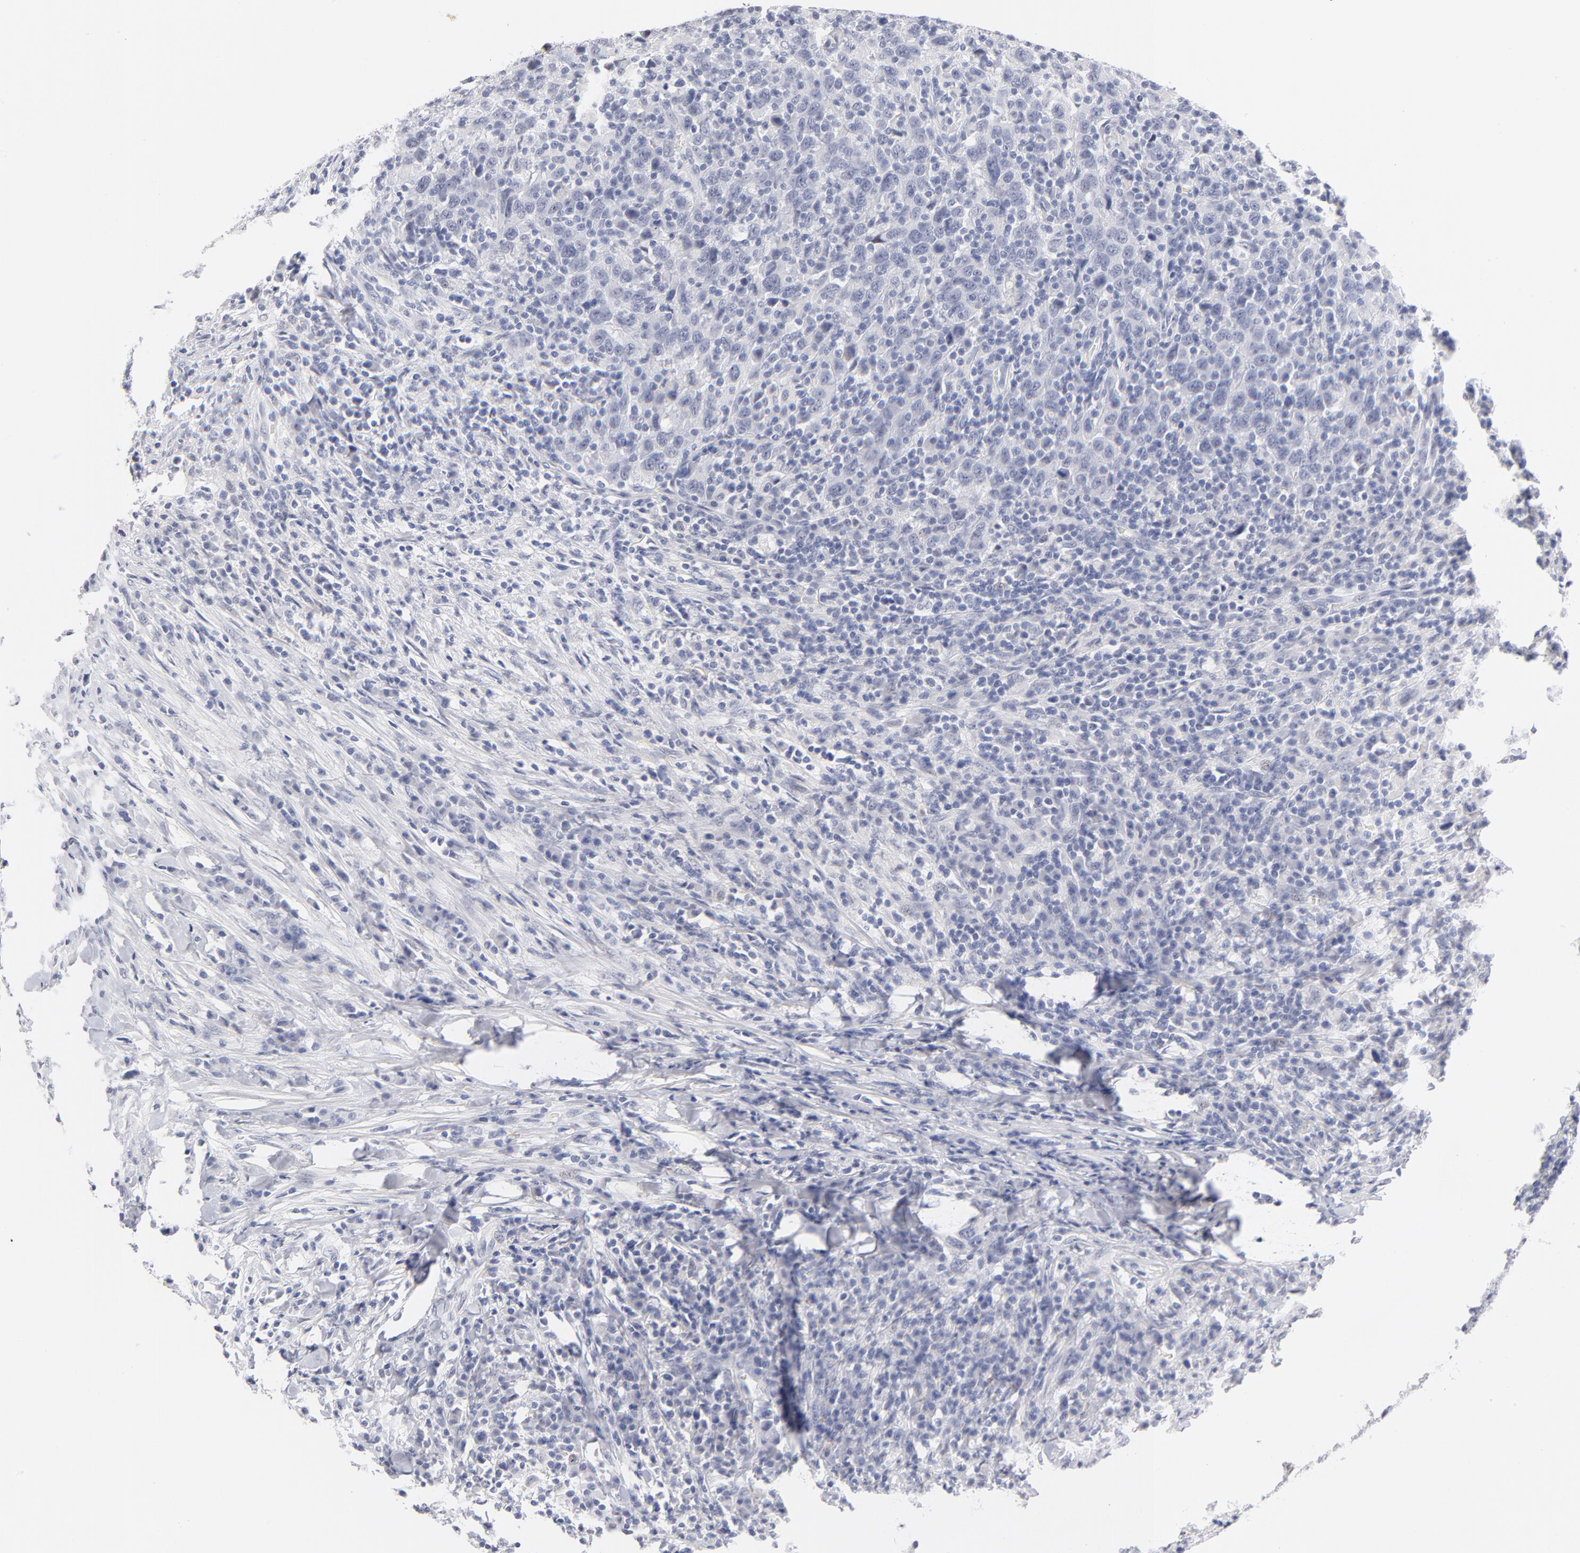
{"staining": {"intensity": "negative", "quantity": "none", "location": "none"}, "tissue": "urothelial cancer", "cell_type": "Tumor cells", "image_type": "cancer", "snomed": [{"axis": "morphology", "description": "Urothelial carcinoma, High grade"}, {"axis": "topography", "description": "Urinary bladder"}], "caption": "High power microscopy micrograph of an IHC micrograph of urothelial cancer, revealing no significant positivity in tumor cells.", "gene": "KHNYN", "patient": {"sex": "male", "age": 61}}